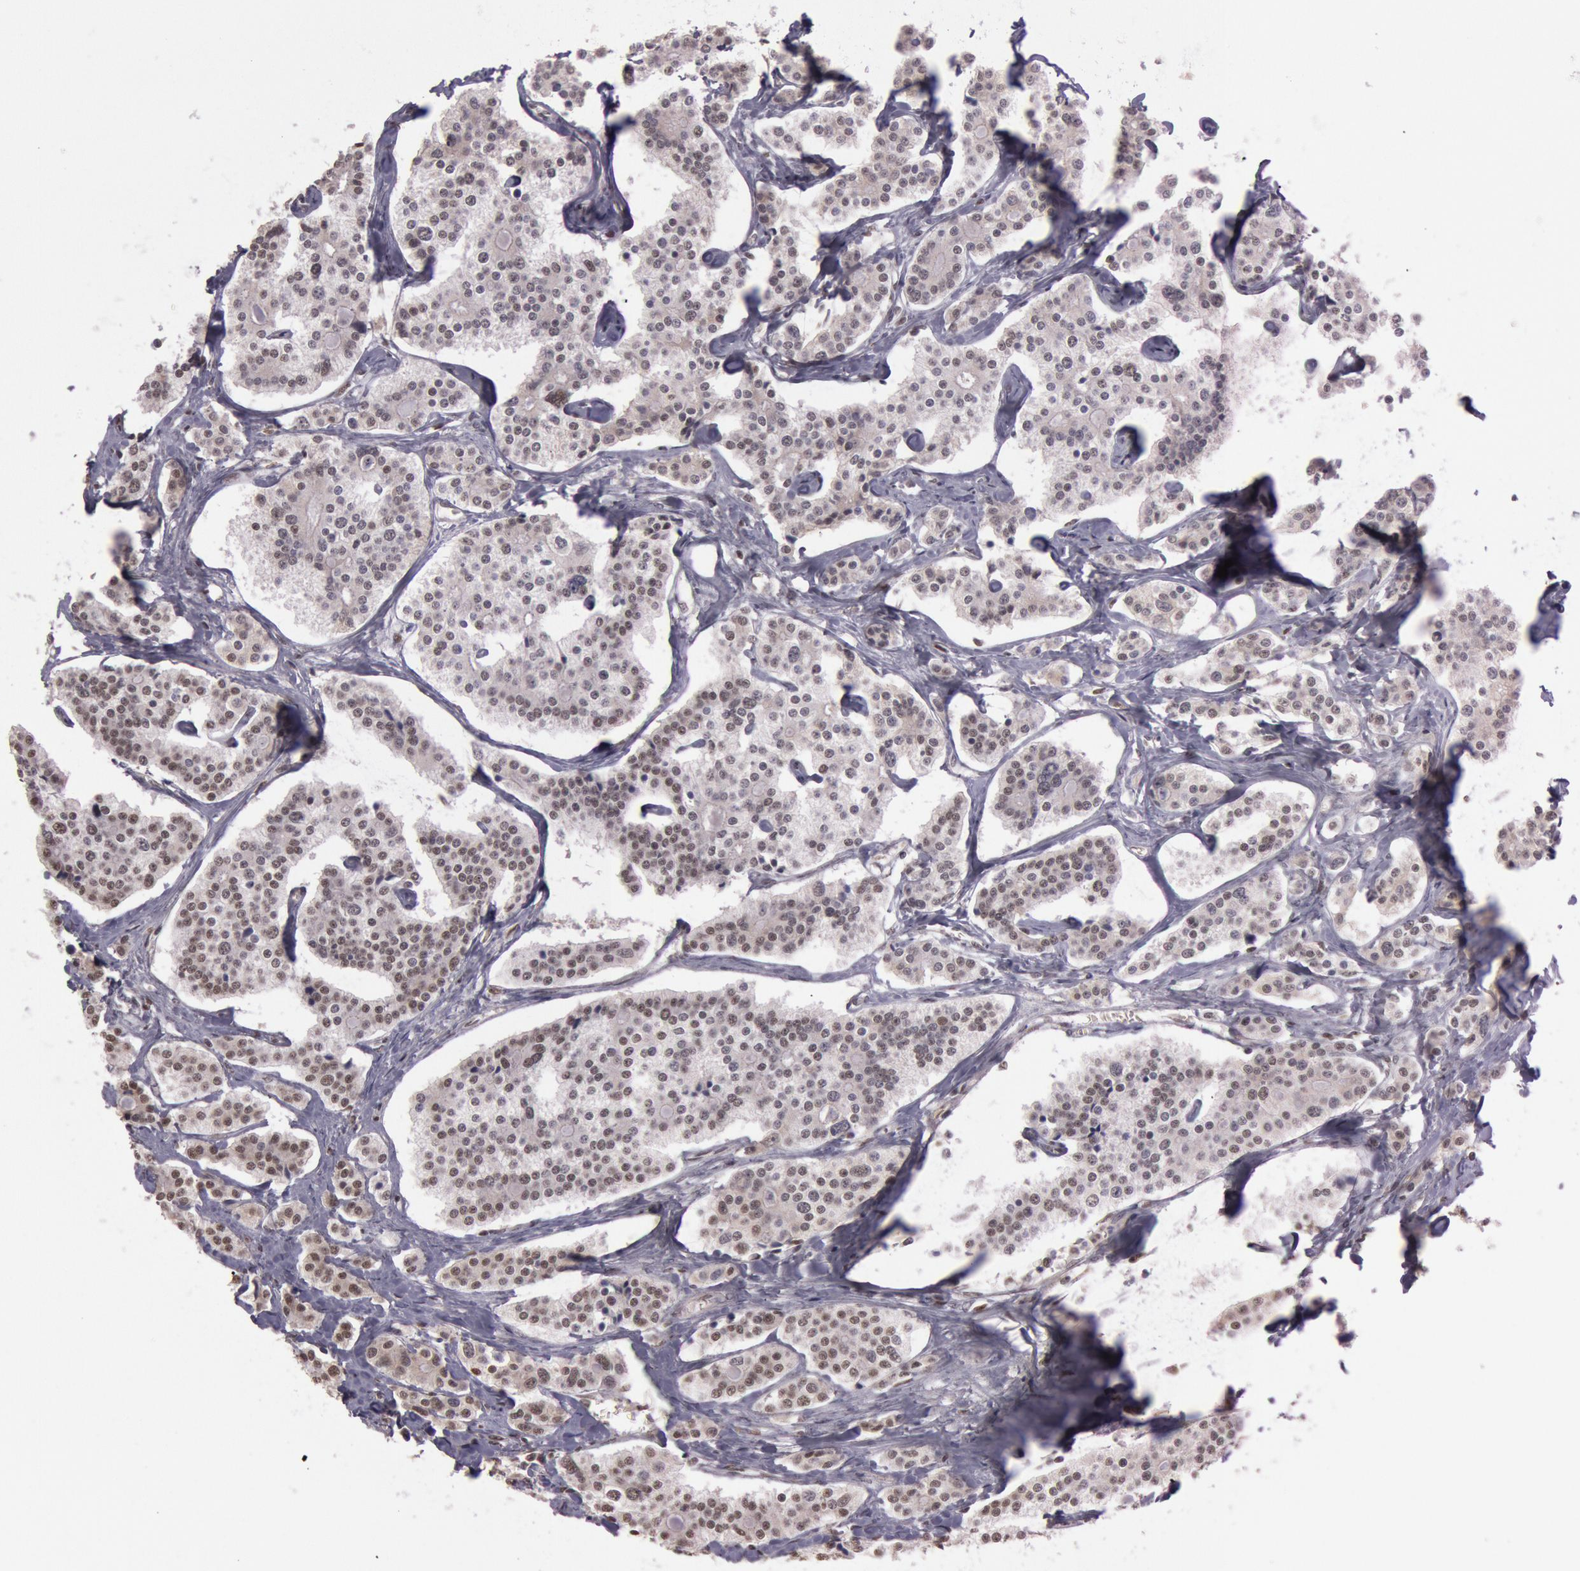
{"staining": {"intensity": "moderate", "quantity": "25%-75%", "location": "nuclear"}, "tissue": "carcinoid", "cell_type": "Tumor cells", "image_type": "cancer", "snomed": [{"axis": "morphology", "description": "Carcinoid, malignant, NOS"}, {"axis": "topography", "description": "Small intestine"}], "caption": "Carcinoid (malignant) stained with a brown dye exhibits moderate nuclear positive staining in approximately 25%-75% of tumor cells.", "gene": "TASL", "patient": {"sex": "male", "age": 63}}